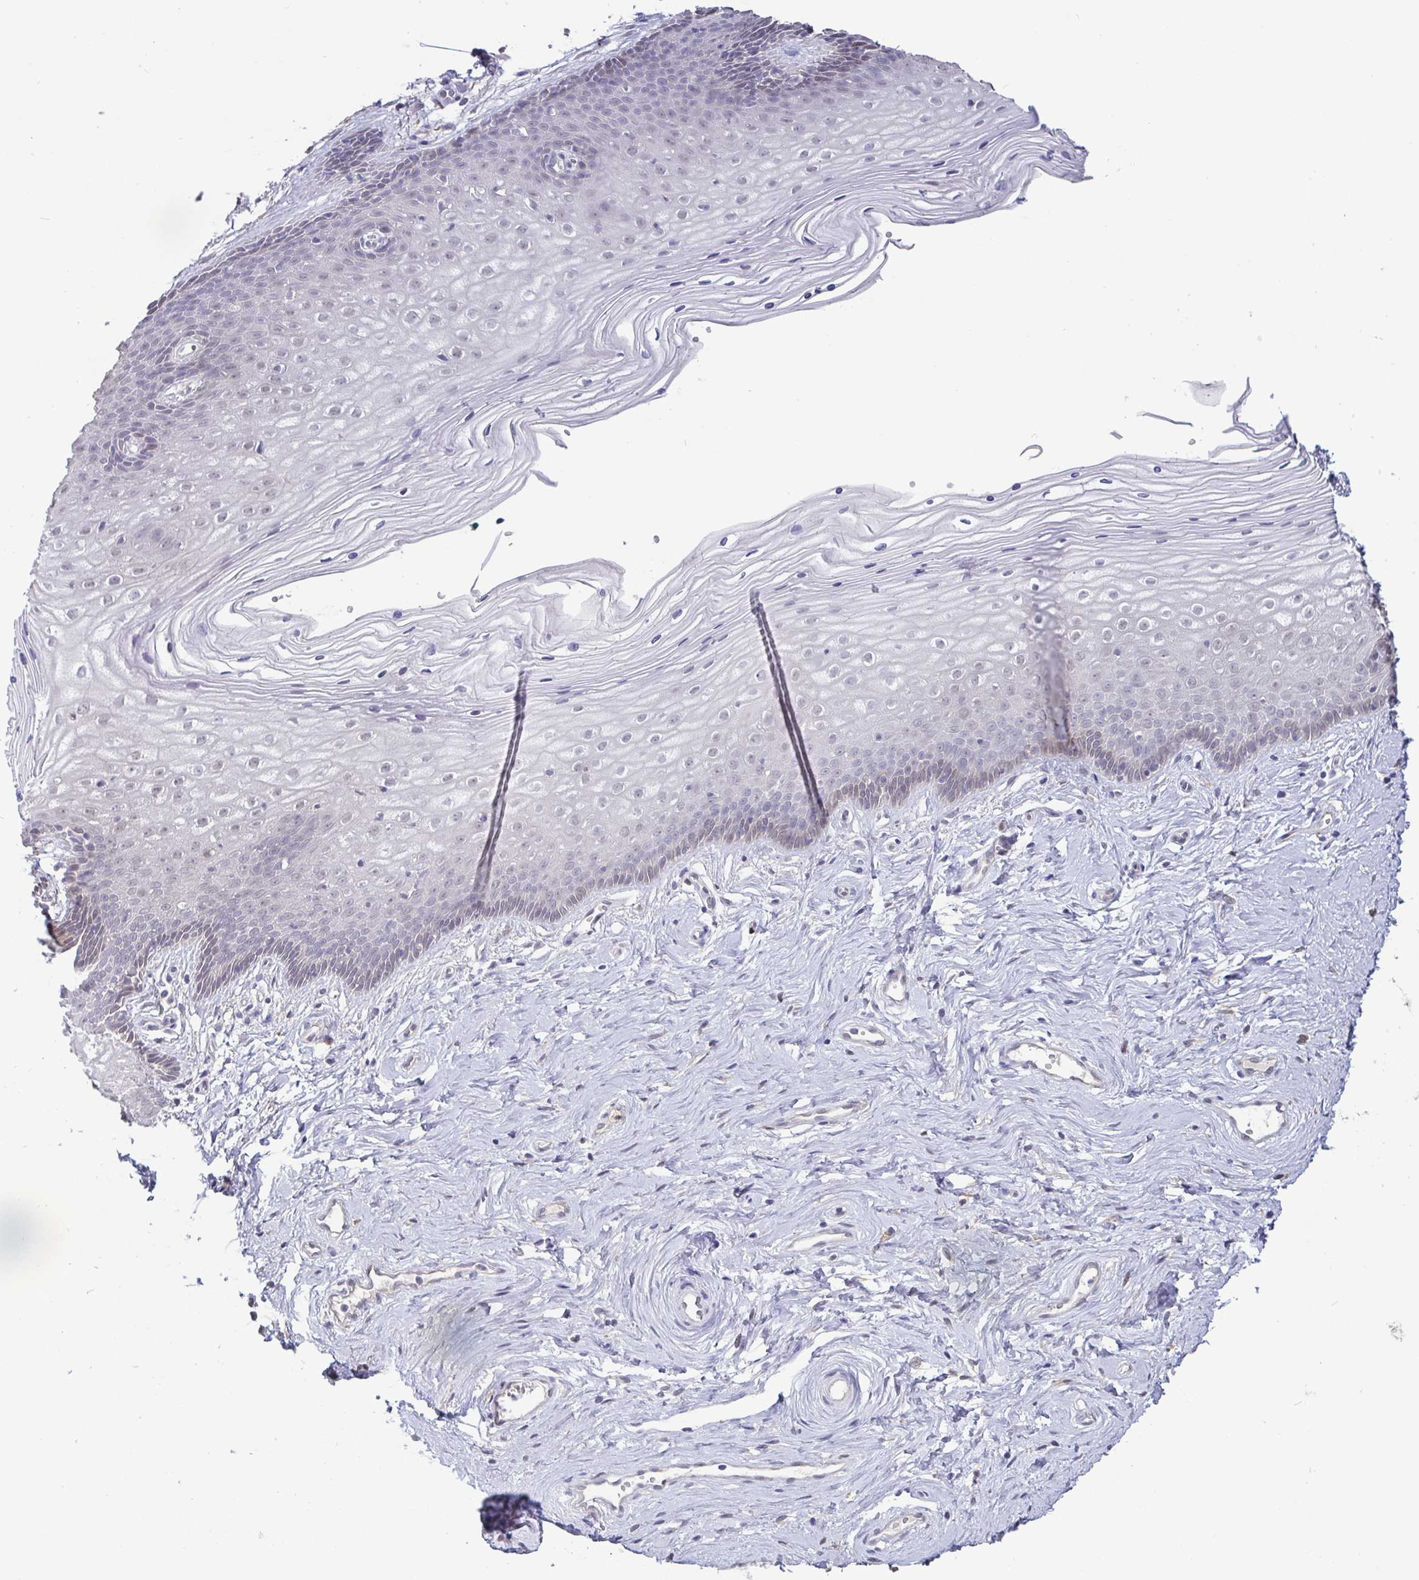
{"staining": {"intensity": "negative", "quantity": "none", "location": "none"}, "tissue": "vagina", "cell_type": "Squamous epithelial cells", "image_type": "normal", "snomed": [{"axis": "morphology", "description": "Normal tissue, NOS"}, {"axis": "topography", "description": "Vagina"}], "caption": "Micrograph shows no protein staining in squamous epithelial cells of unremarkable vagina. (Immunohistochemistry, brightfield microscopy, high magnification).", "gene": "IDH1", "patient": {"sex": "female", "age": 38}}